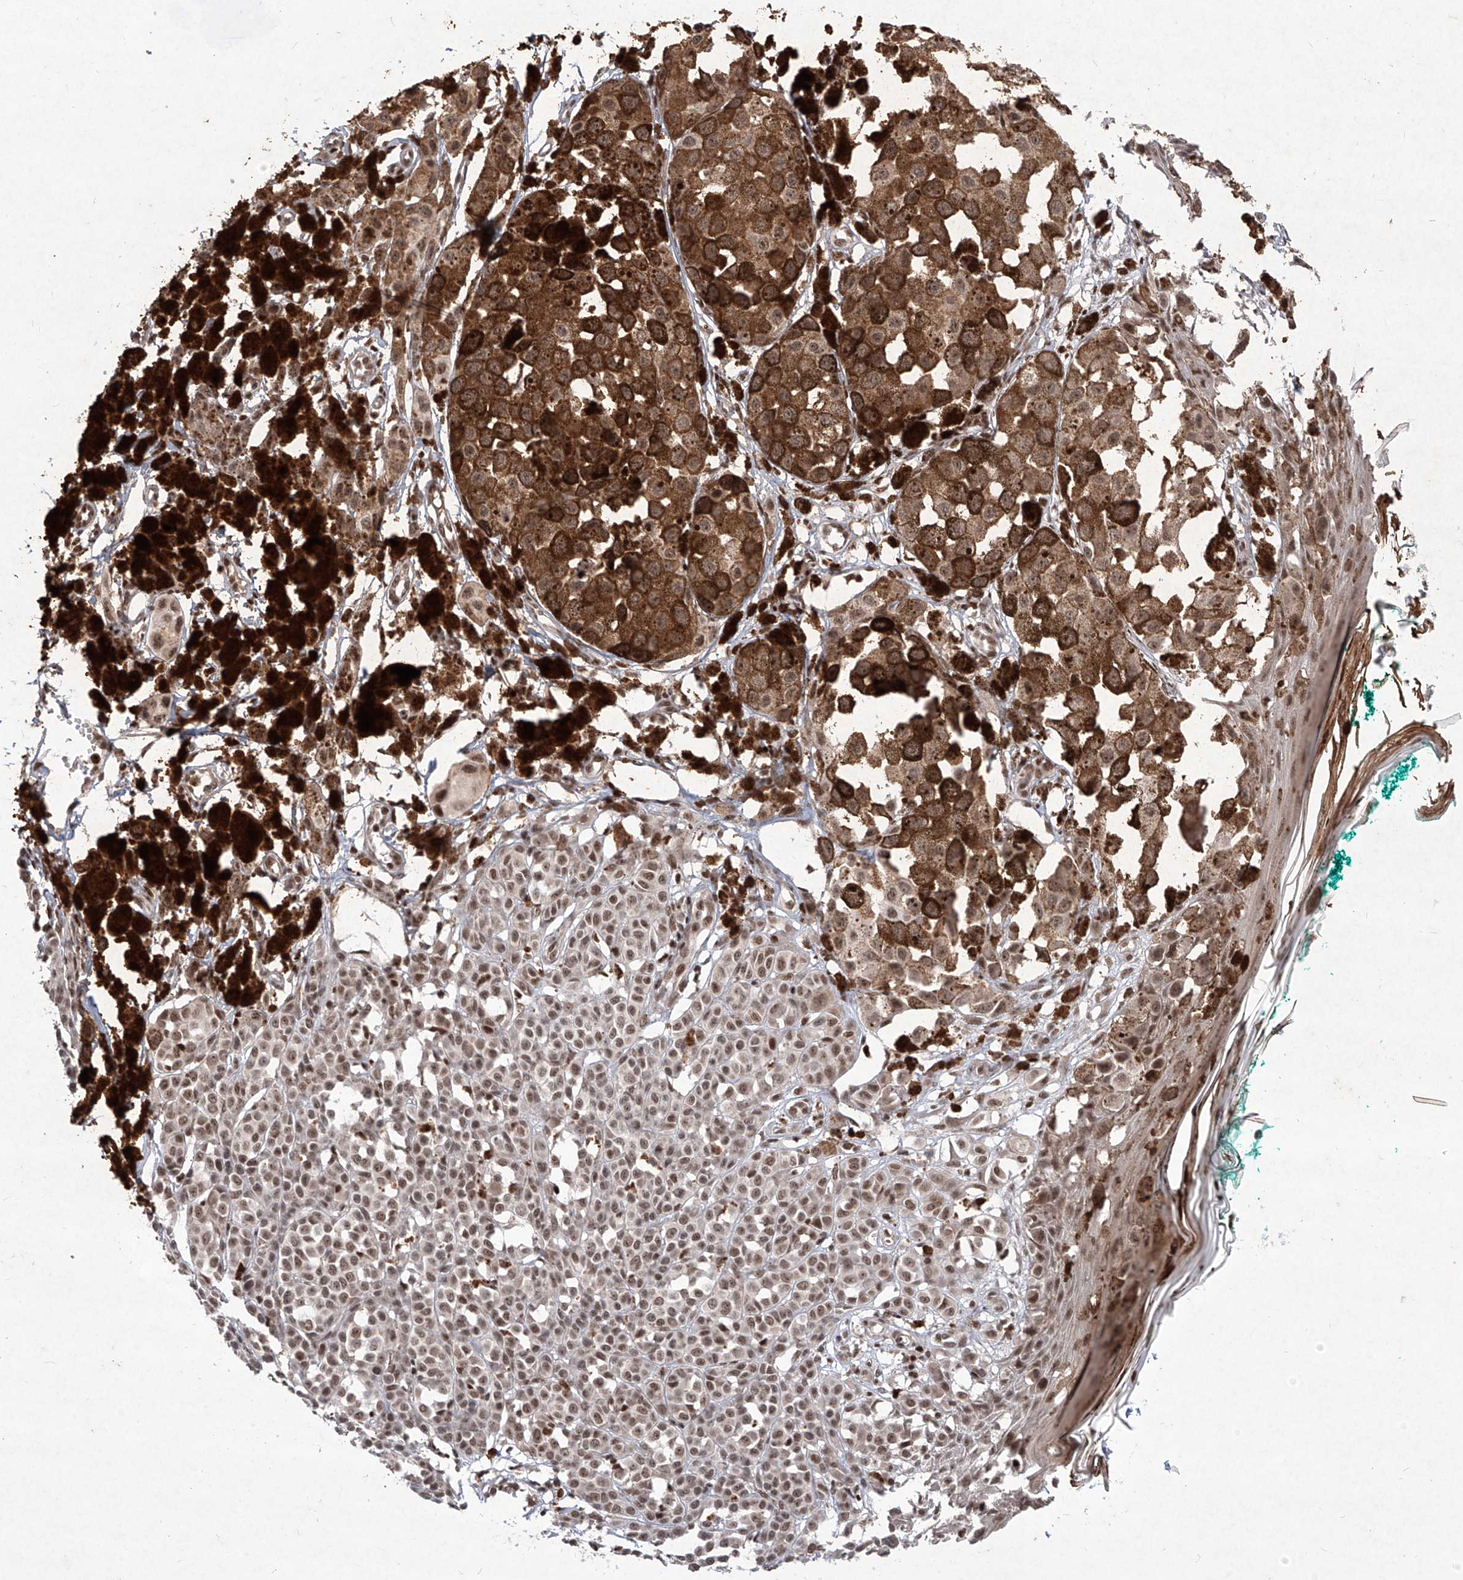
{"staining": {"intensity": "moderate", "quantity": ">75%", "location": "nuclear"}, "tissue": "melanoma", "cell_type": "Tumor cells", "image_type": "cancer", "snomed": [{"axis": "morphology", "description": "Malignant melanoma, NOS"}, {"axis": "topography", "description": "Skin of leg"}], "caption": "The image demonstrates a brown stain indicating the presence of a protein in the nuclear of tumor cells in malignant melanoma.", "gene": "IRF2", "patient": {"sex": "female", "age": 72}}